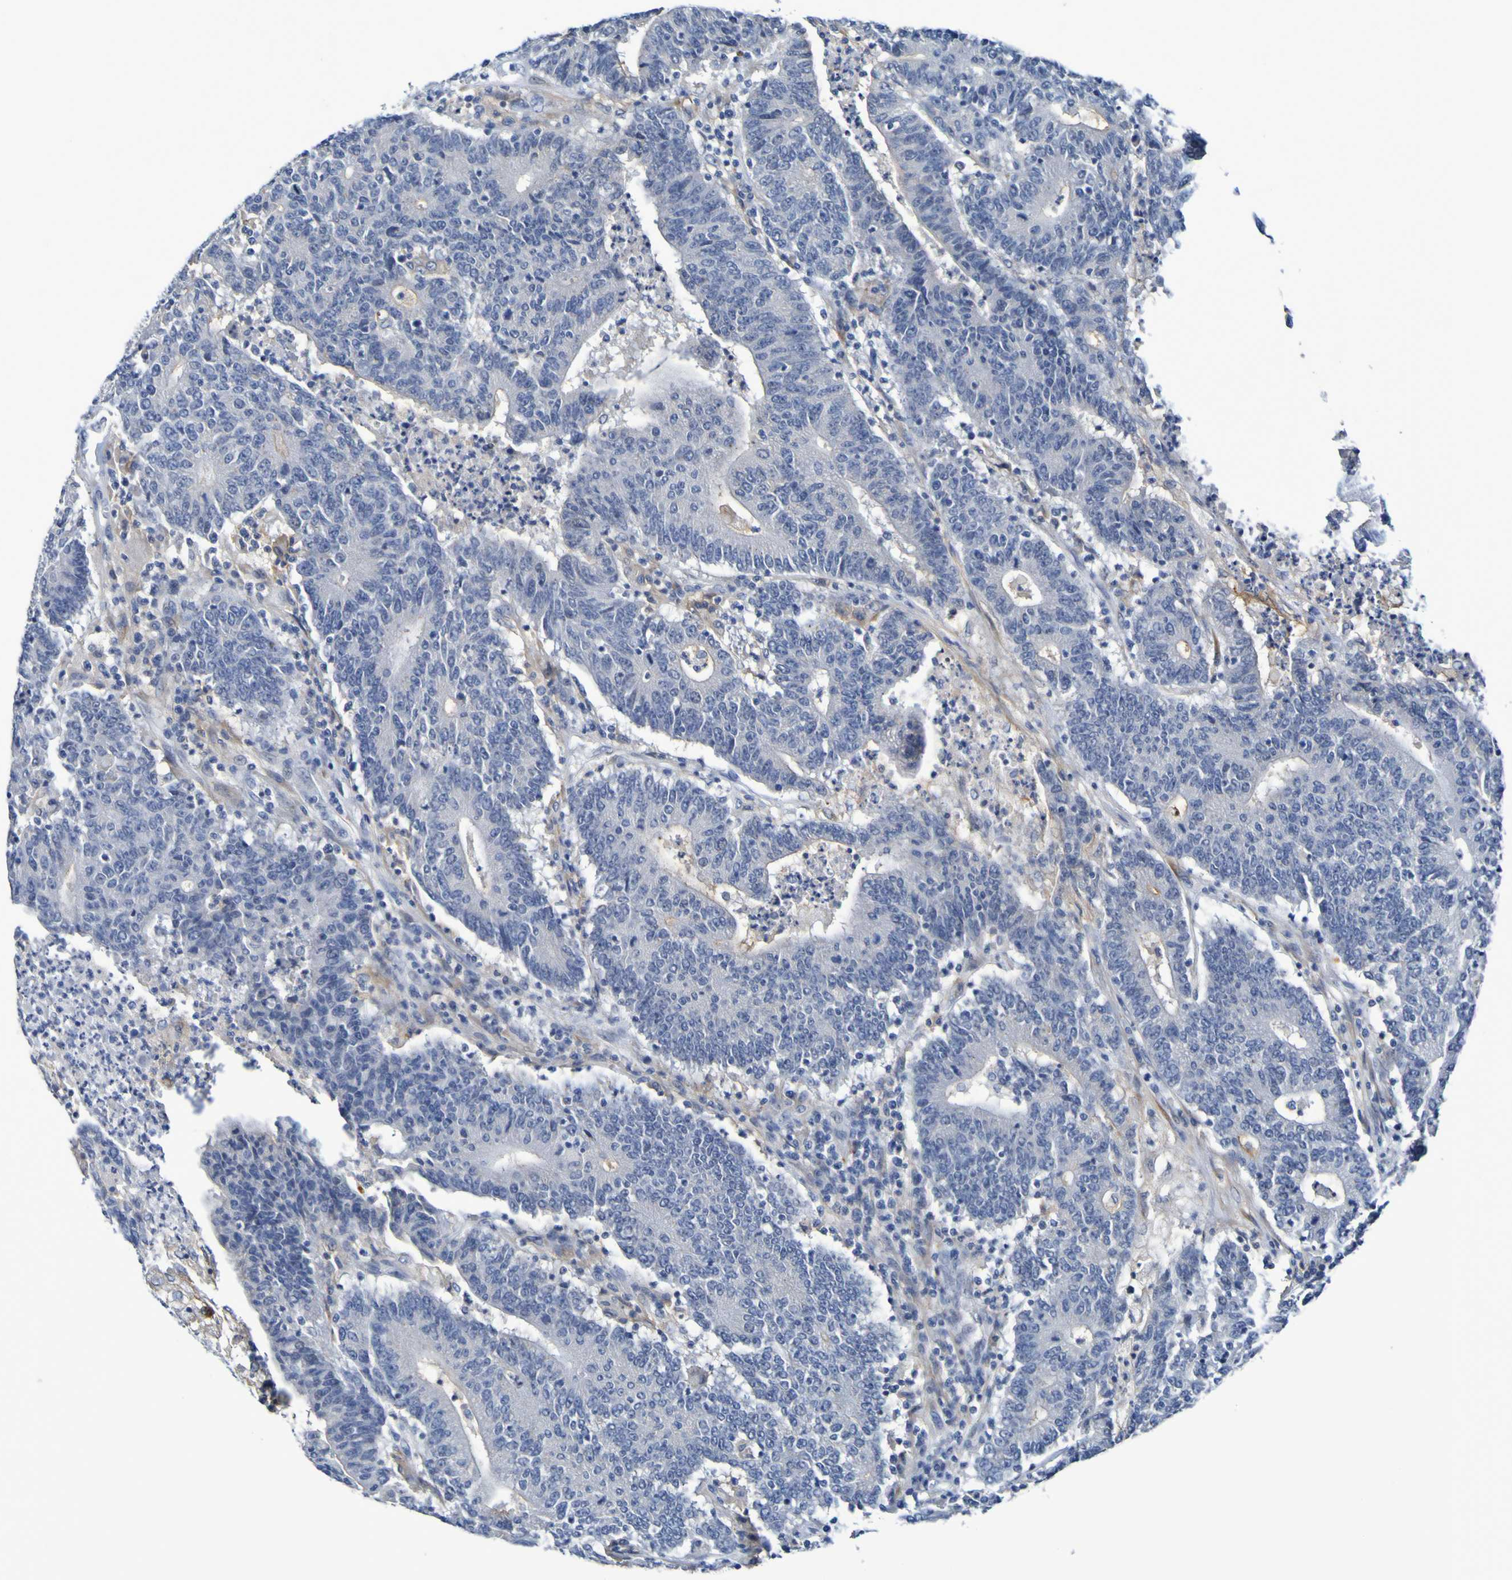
{"staining": {"intensity": "negative", "quantity": "none", "location": "none"}, "tissue": "colorectal cancer", "cell_type": "Tumor cells", "image_type": "cancer", "snomed": [{"axis": "morphology", "description": "Normal tissue, NOS"}, {"axis": "morphology", "description": "Adenocarcinoma, NOS"}, {"axis": "topography", "description": "Colon"}], "caption": "An immunohistochemistry image of adenocarcinoma (colorectal) is shown. There is no staining in tumor cells of adenocarcinoma (colorectal).", "gene": "VMA21", "patient": {"sex": "female", "age": 75}}